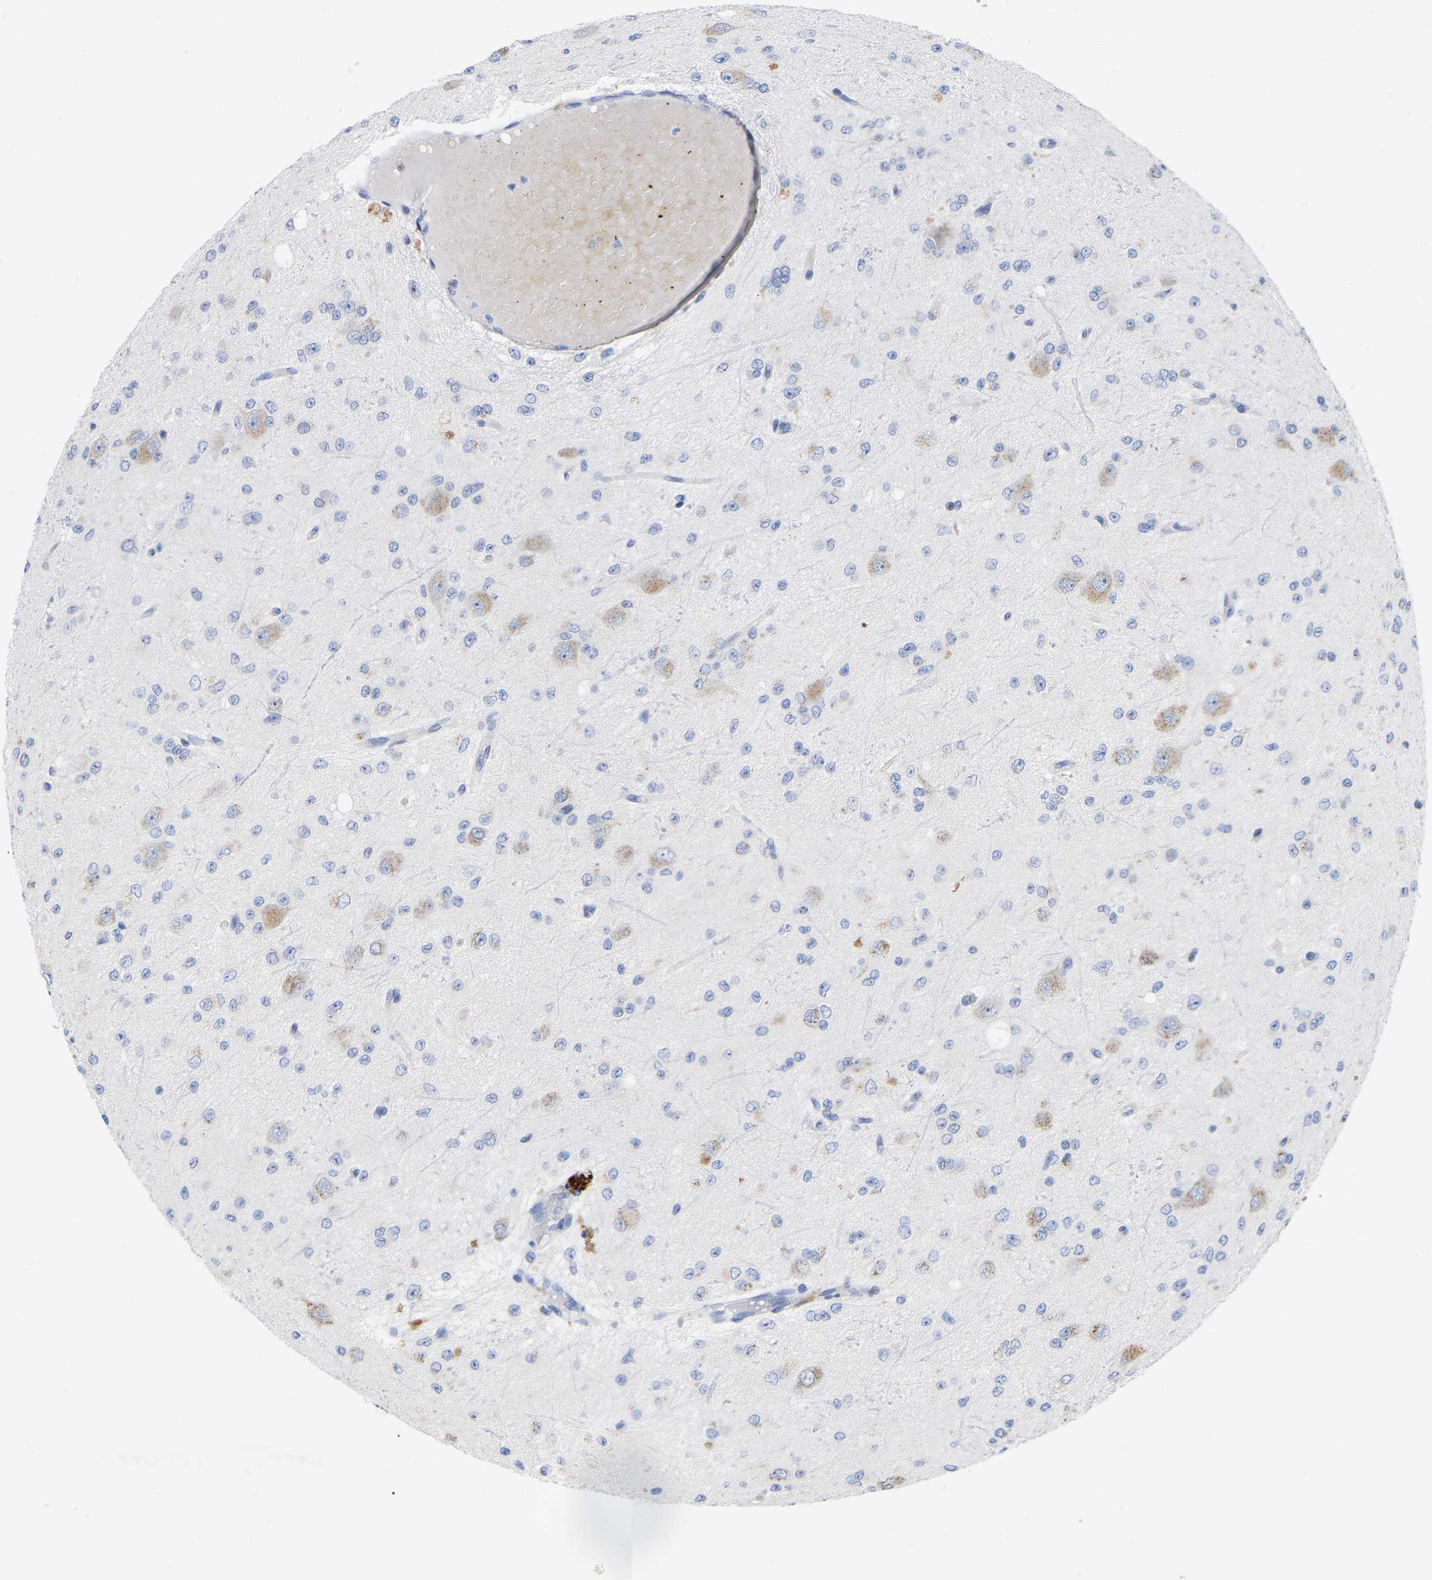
{"staining": {"intensity": "negative", "quantity": "none", "location": "none"}, "tissue": "glioma", "cell_type": "Tumor cells", "image_type": "cancer", "snomed": [{"axis": "morphology", "description": "Glioma, malignant, High grade"}, {"axis": "topography", "description": "pancreas cauda"}], "caption": "High magnification brightfield microscopy of malignant high-grade glioma stained with DAB (3,3'-diaminobenzidine) (brown) and counterstained with hematoxylin (blue): tumor cells show no significant positivity. The staining was performed using DAB (3,3'-diaminobenzidine) to visualize the protein expression in brown, while the nuclei were stained in blue with hematoxylin (Magnification: 20x).", "gene": "STRIP2", "patient": {"sex": "male", "age": 60}}